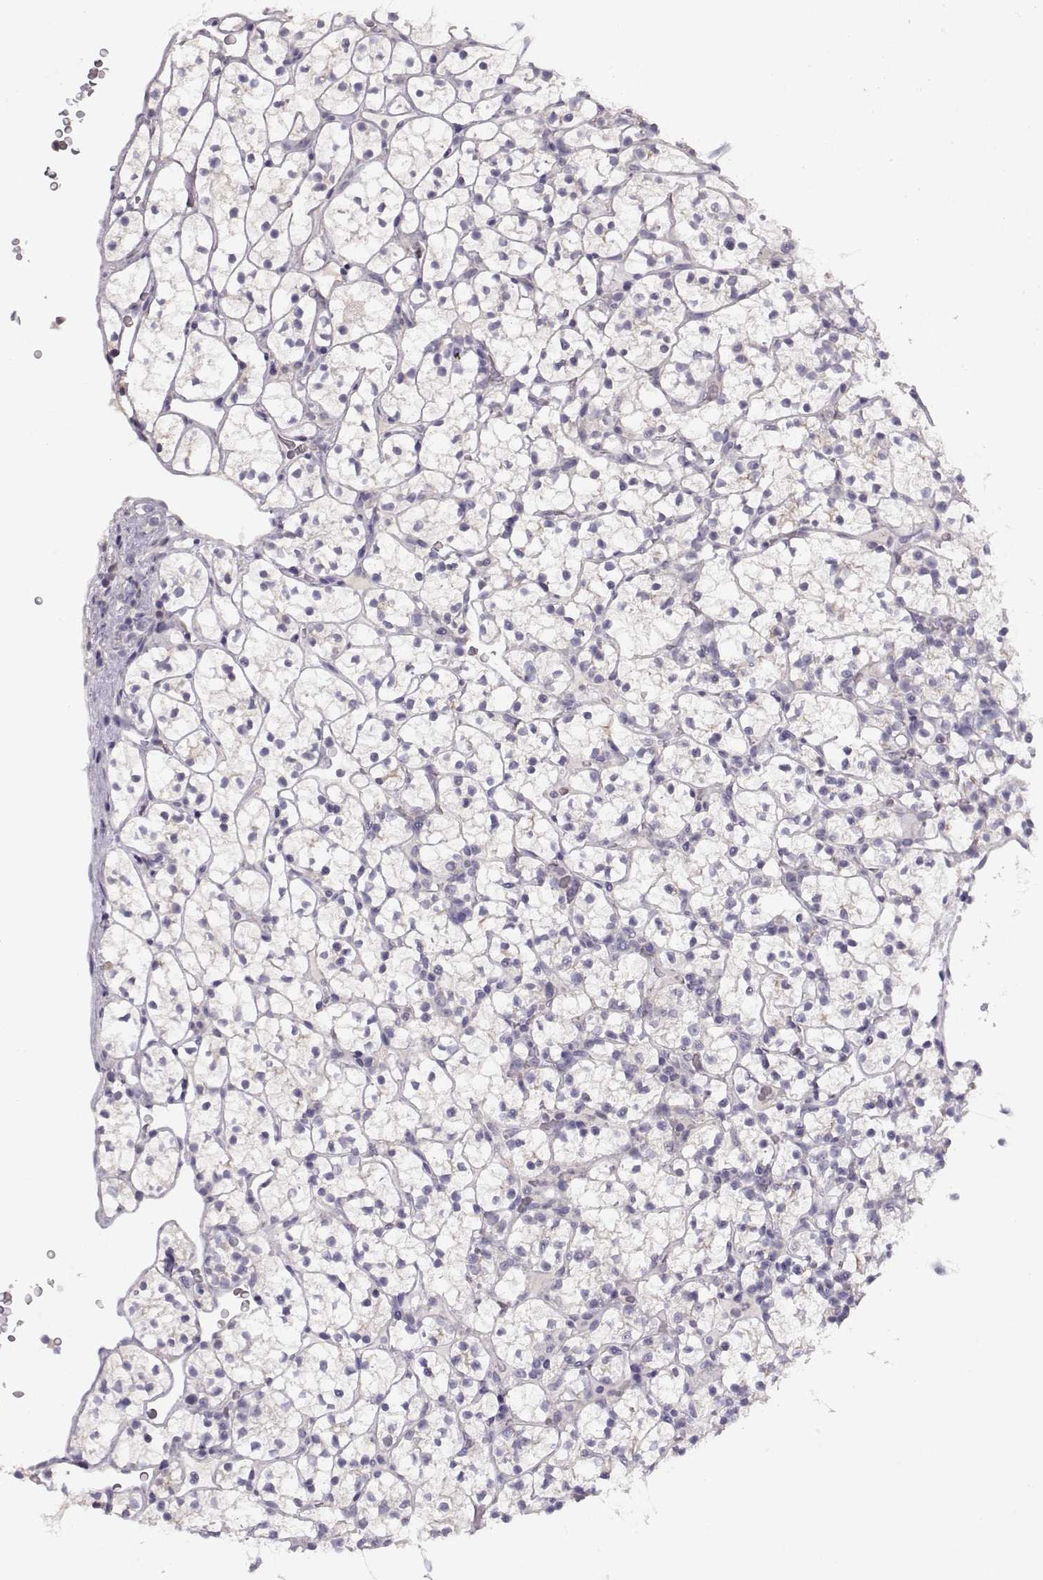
{"staining": {"intensity": "negative", "quantity": "none", "location": "none"}, "tissue": "renal cancer", "cell_type": "Tumor cells", "image_type": "cancer", "snomed": [{"axis": "morphology", "description": "Adenocarcinoma, NOS"}, {"axis": "topography", "description": "Kidney"}], "caption": "An image of renal adenocarcinoma stained for a protein demonstrates no brown staining in tumor cells. Nuclei are stained in blue.", "gene": "GRK1", "patient": {"sex": "female", "age": 89}}